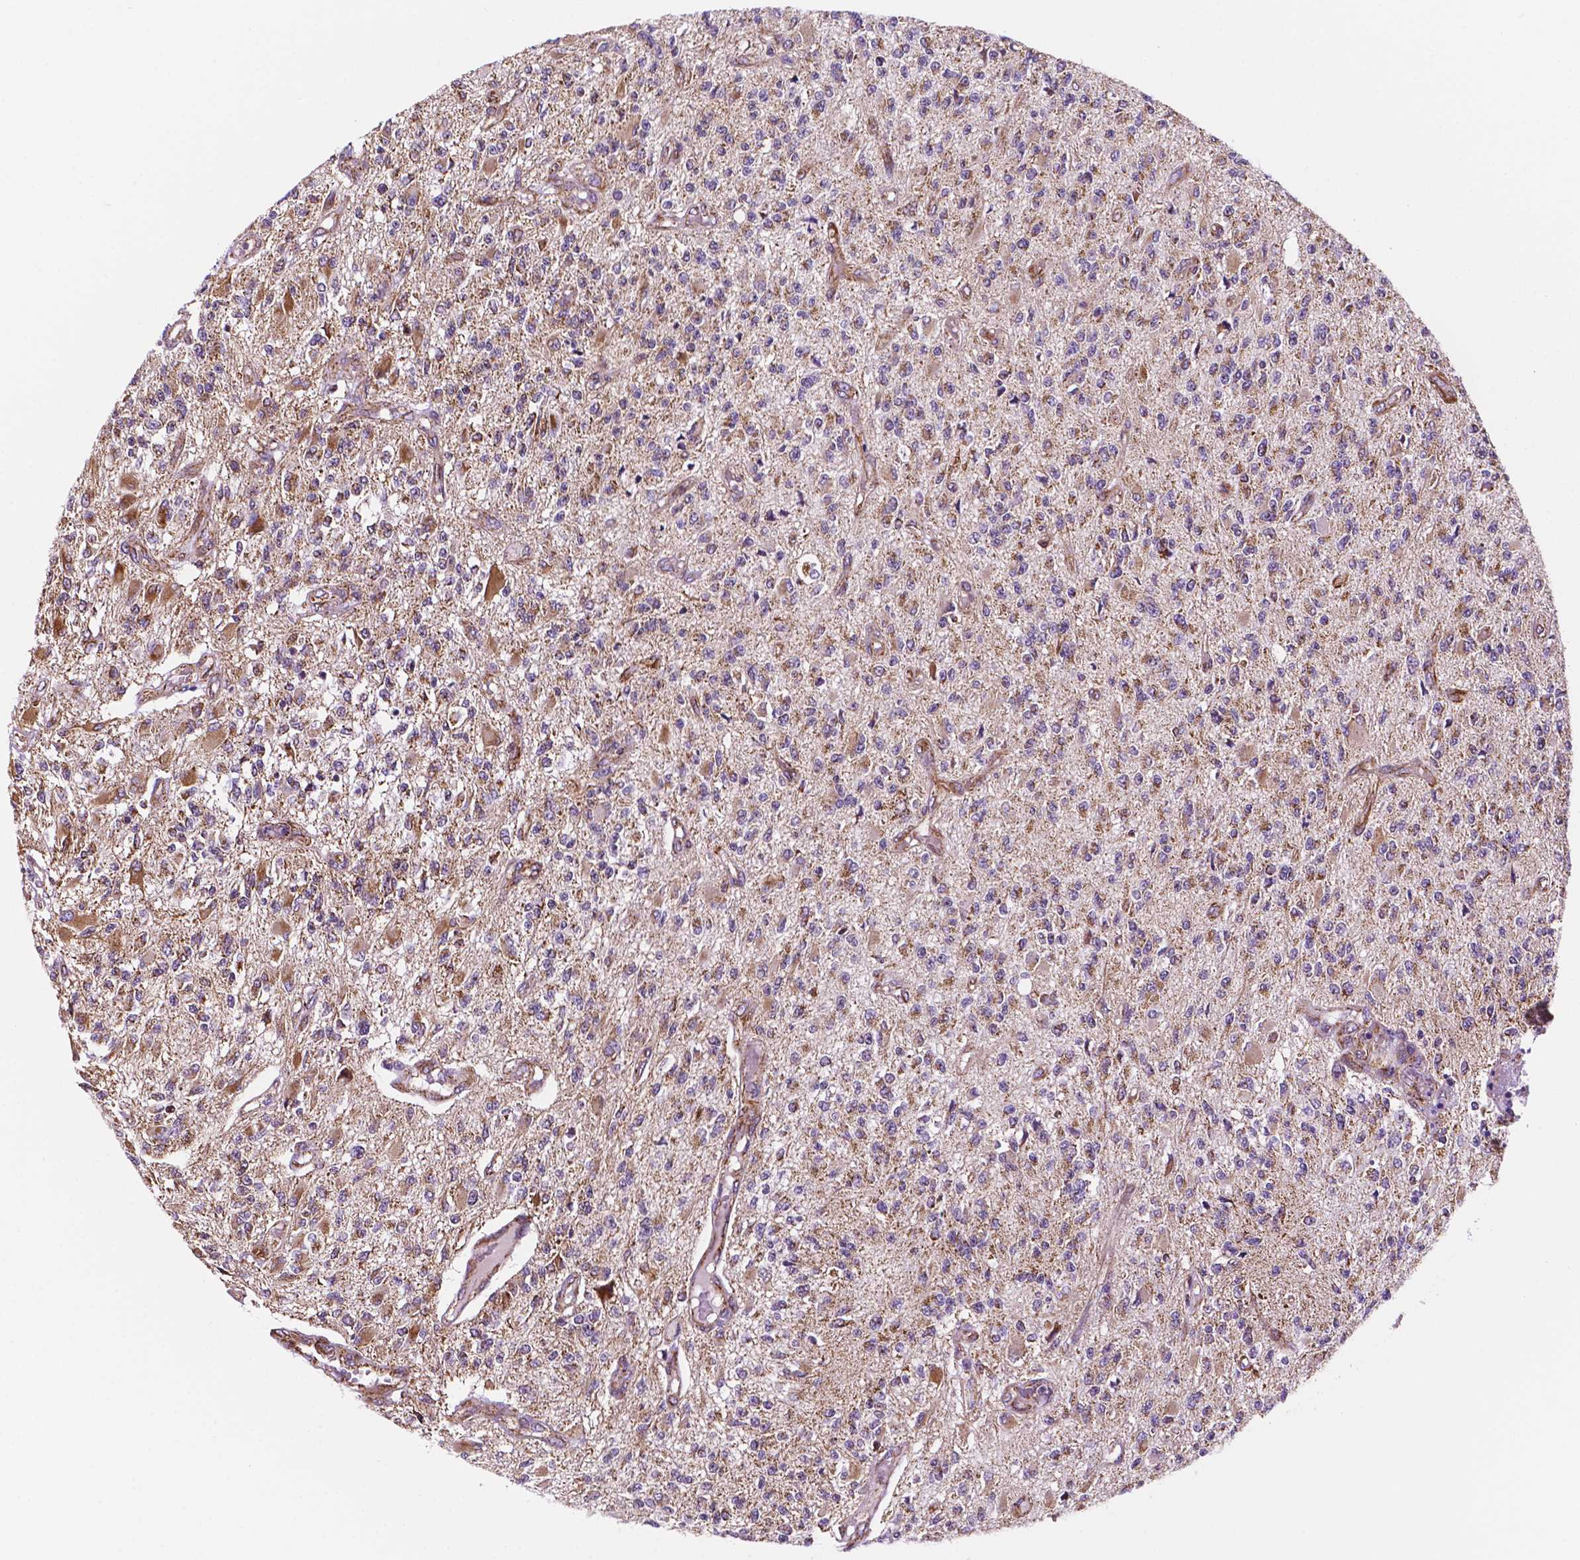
{"staining": {"intensity": "moderate", "quantity": "25%-75%", "location": "cytoplasmic/membranous"}, "tissue": "glioma", "cell_type": "Tumor cells", "image_type": "cancer", "snomed": [{"axis": "morphology", "description": "Glioma, malignant, High grade"}, {"axis": "topography", "description": "Brain"}], "caption": "Malignant glioma (high-grade) stained with a brown dye demonstrates moderate cytoplasmic/membranous positive staining in approximately 25%-75% of tumor cells.", "gene": "GEMIN4", "patient": {"sex": "female", "age": 63}}